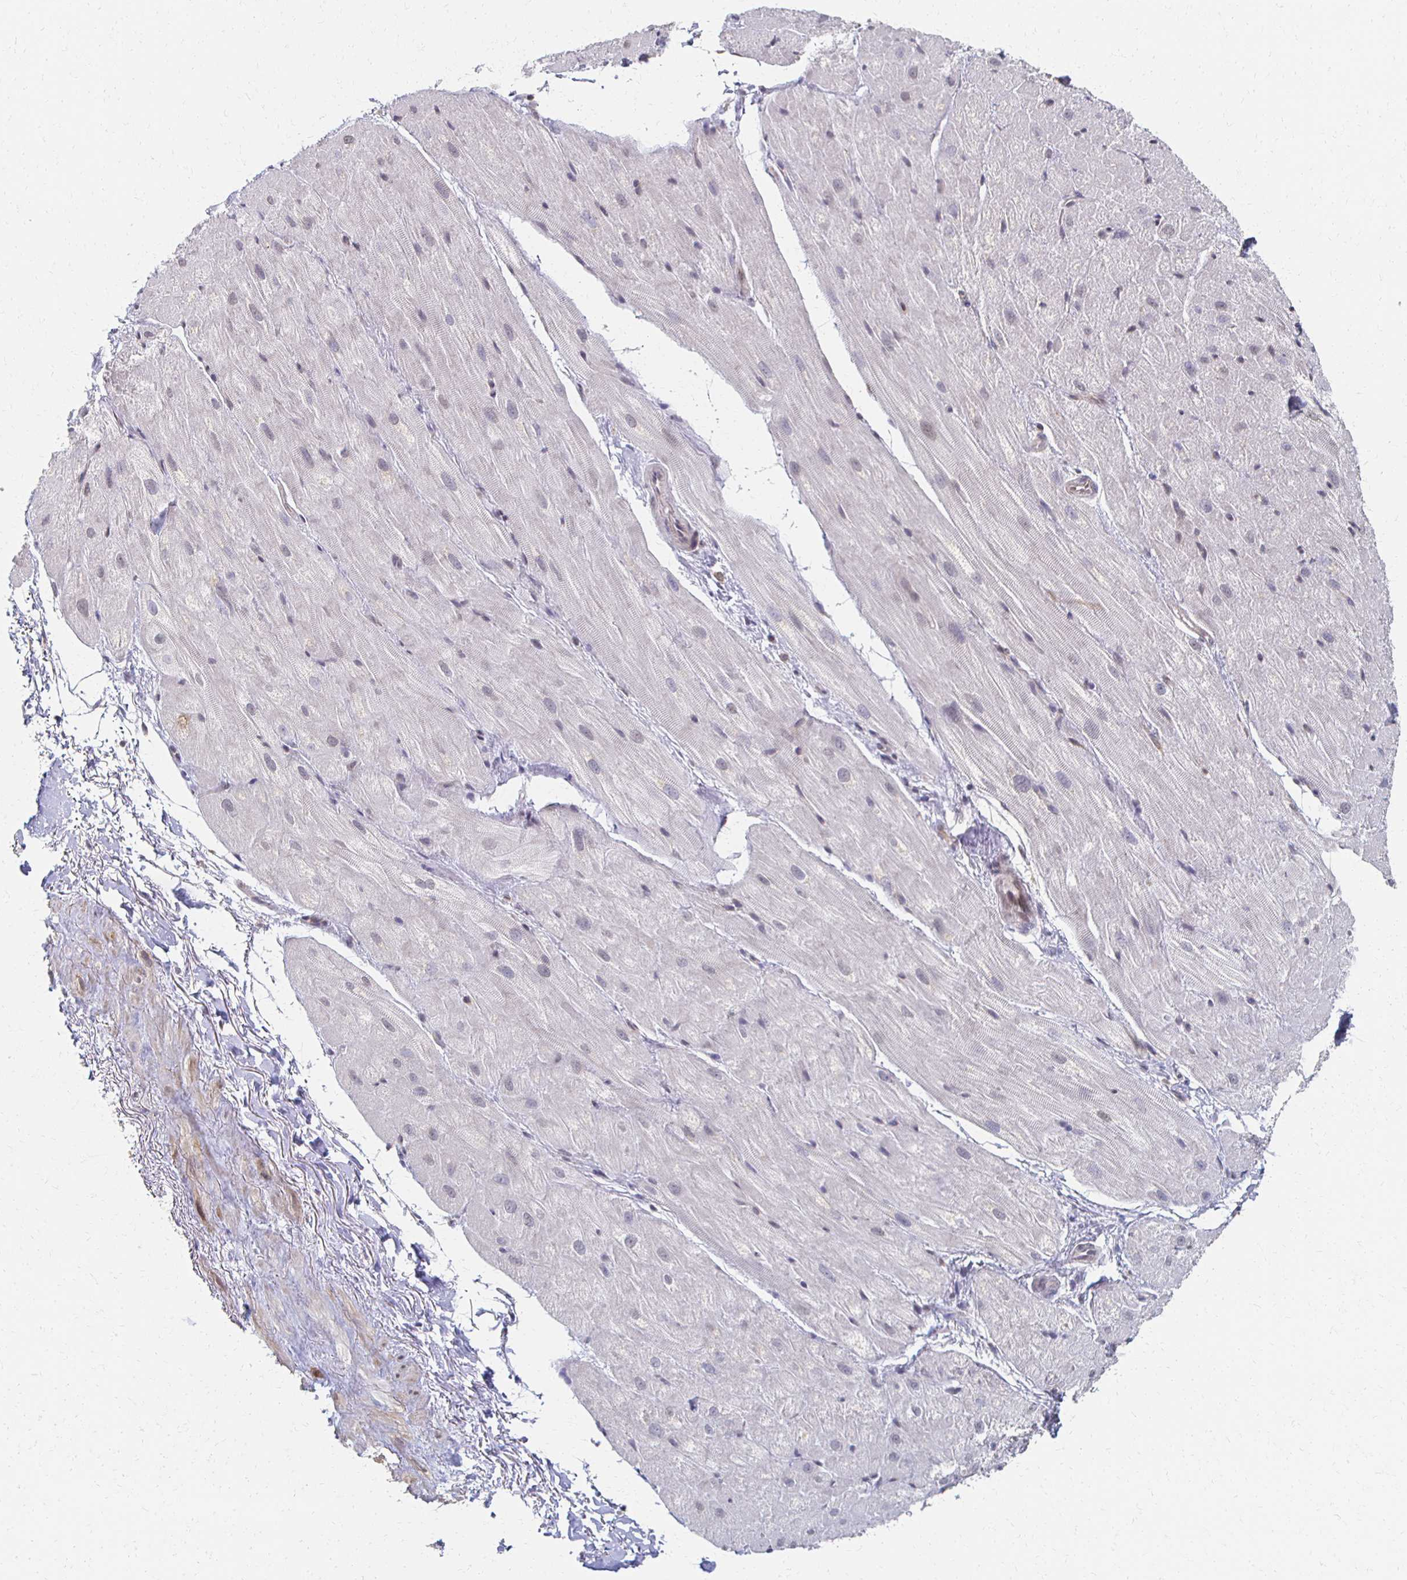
{"staining": {"intensity": "weak", "quantity": "25%-75%", "location": "cytoplasmic/membranous,nuclear"}, "tissue": "heart muscle", "cell_type": "Cardiomyocytes", "image_type": "normal", "snomed": [{"axis": "morphology", "description": "Normal tissue, NOS"}, {"axis": "topography", "description": "Heart"}], "caption": "Heart muscle stained with DAB (3,3'-diaminobenzidine) IHC demonstrates low levels of weak cytoplasmic/membranous,nuclear staining in about 25%-75% of cardiomyocytes.", "gene": "DAB1", "patient": {"sex": "male", "age": 62}}